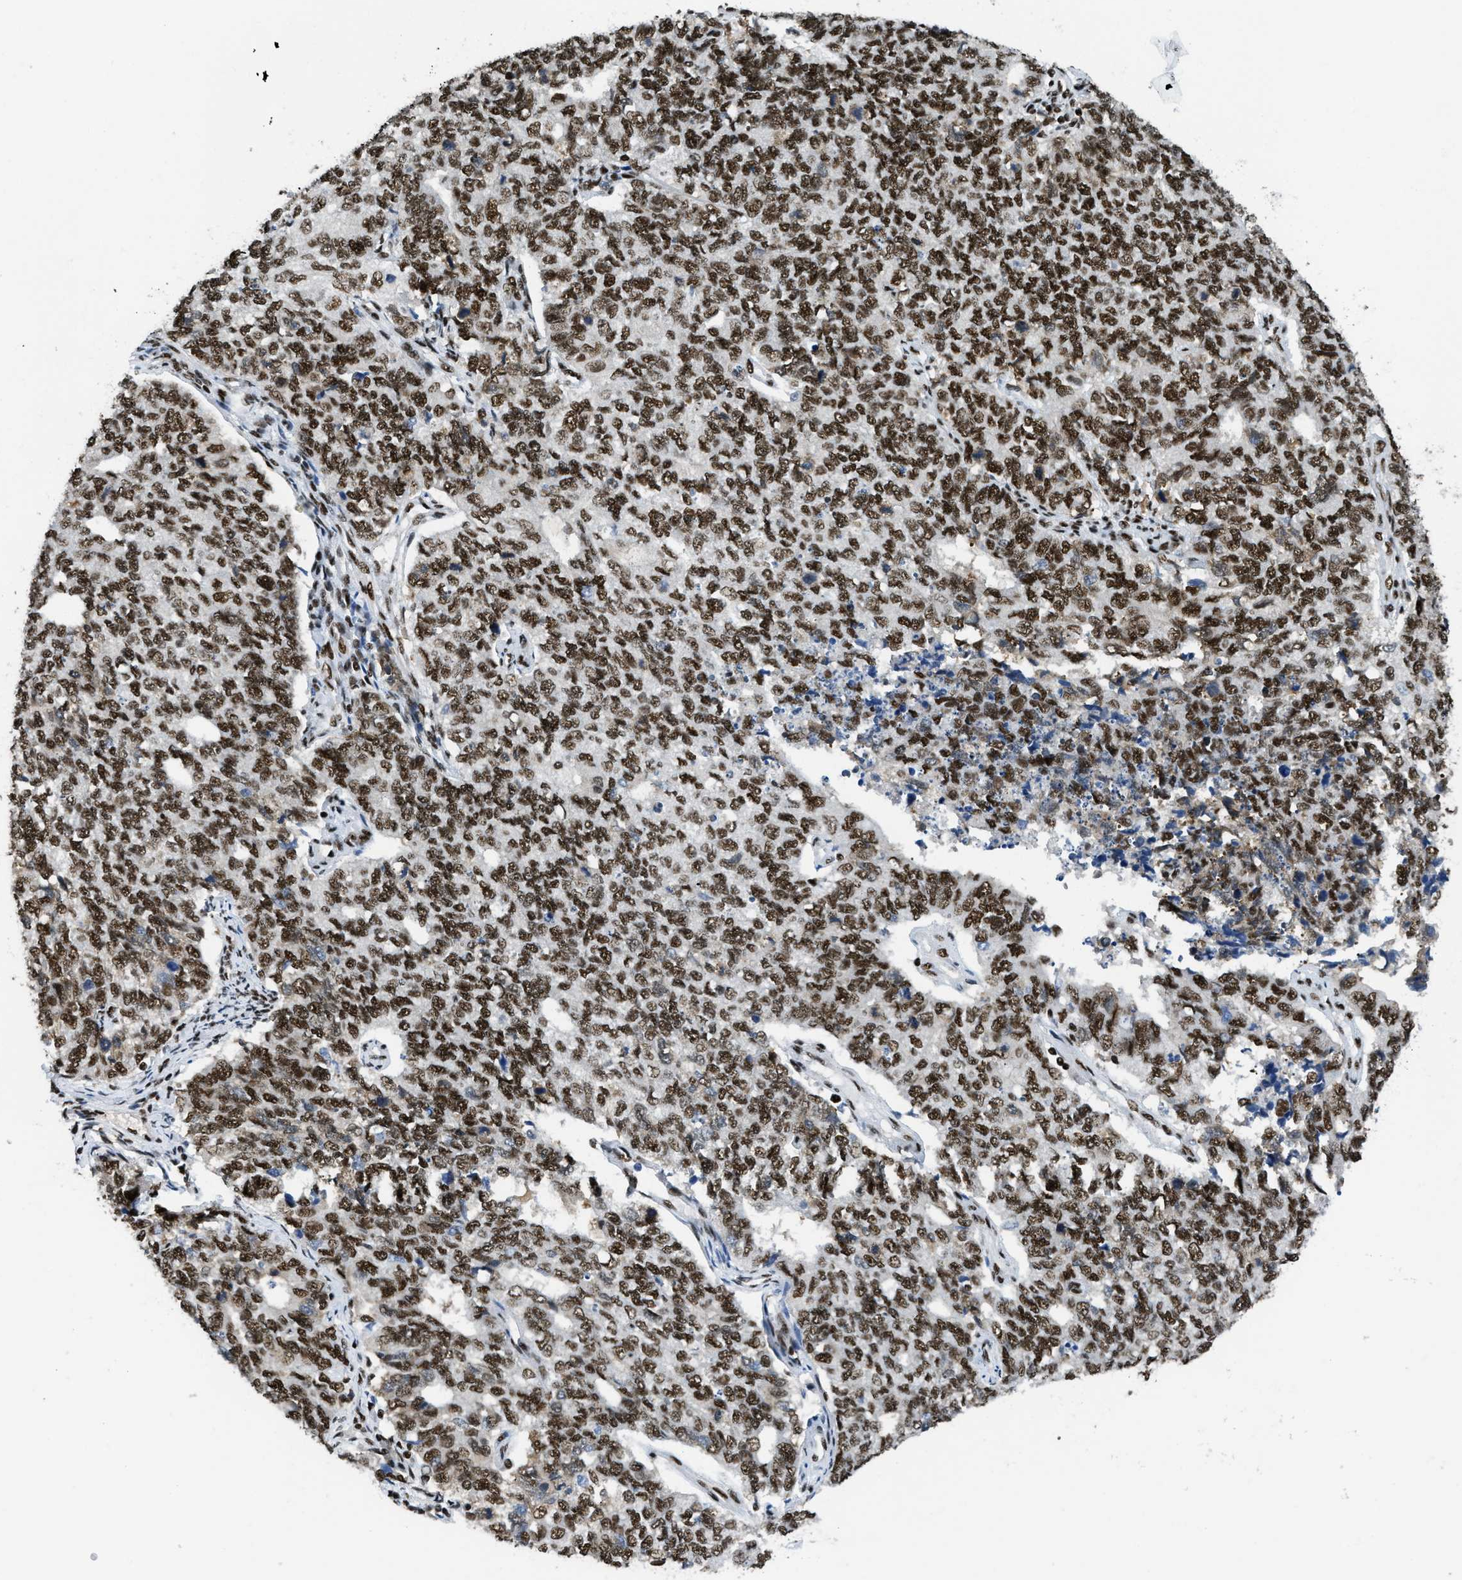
{"staining": {"intensity": "strong", "quantity": ">75%", "location": "nuclear"}, "tissue": "cervical cancer", "cell_type": "Tumor cells", "image_type": "cancer", "snomed": [{"axis": "morphology", "description": "Squamous cell carcinoma, NOS"}, {"axis": "topography", "description": "Cervix"}], "caption": "Immunohistochemistry (IHC) photomicrograph of cervical cancer stained for a protein (brown), which demonstrates high levels of strong nuclear staining in about >75% of tumor cells.", "gene": "SCAF4", "patient": {"sex": "female", "age": 63}}